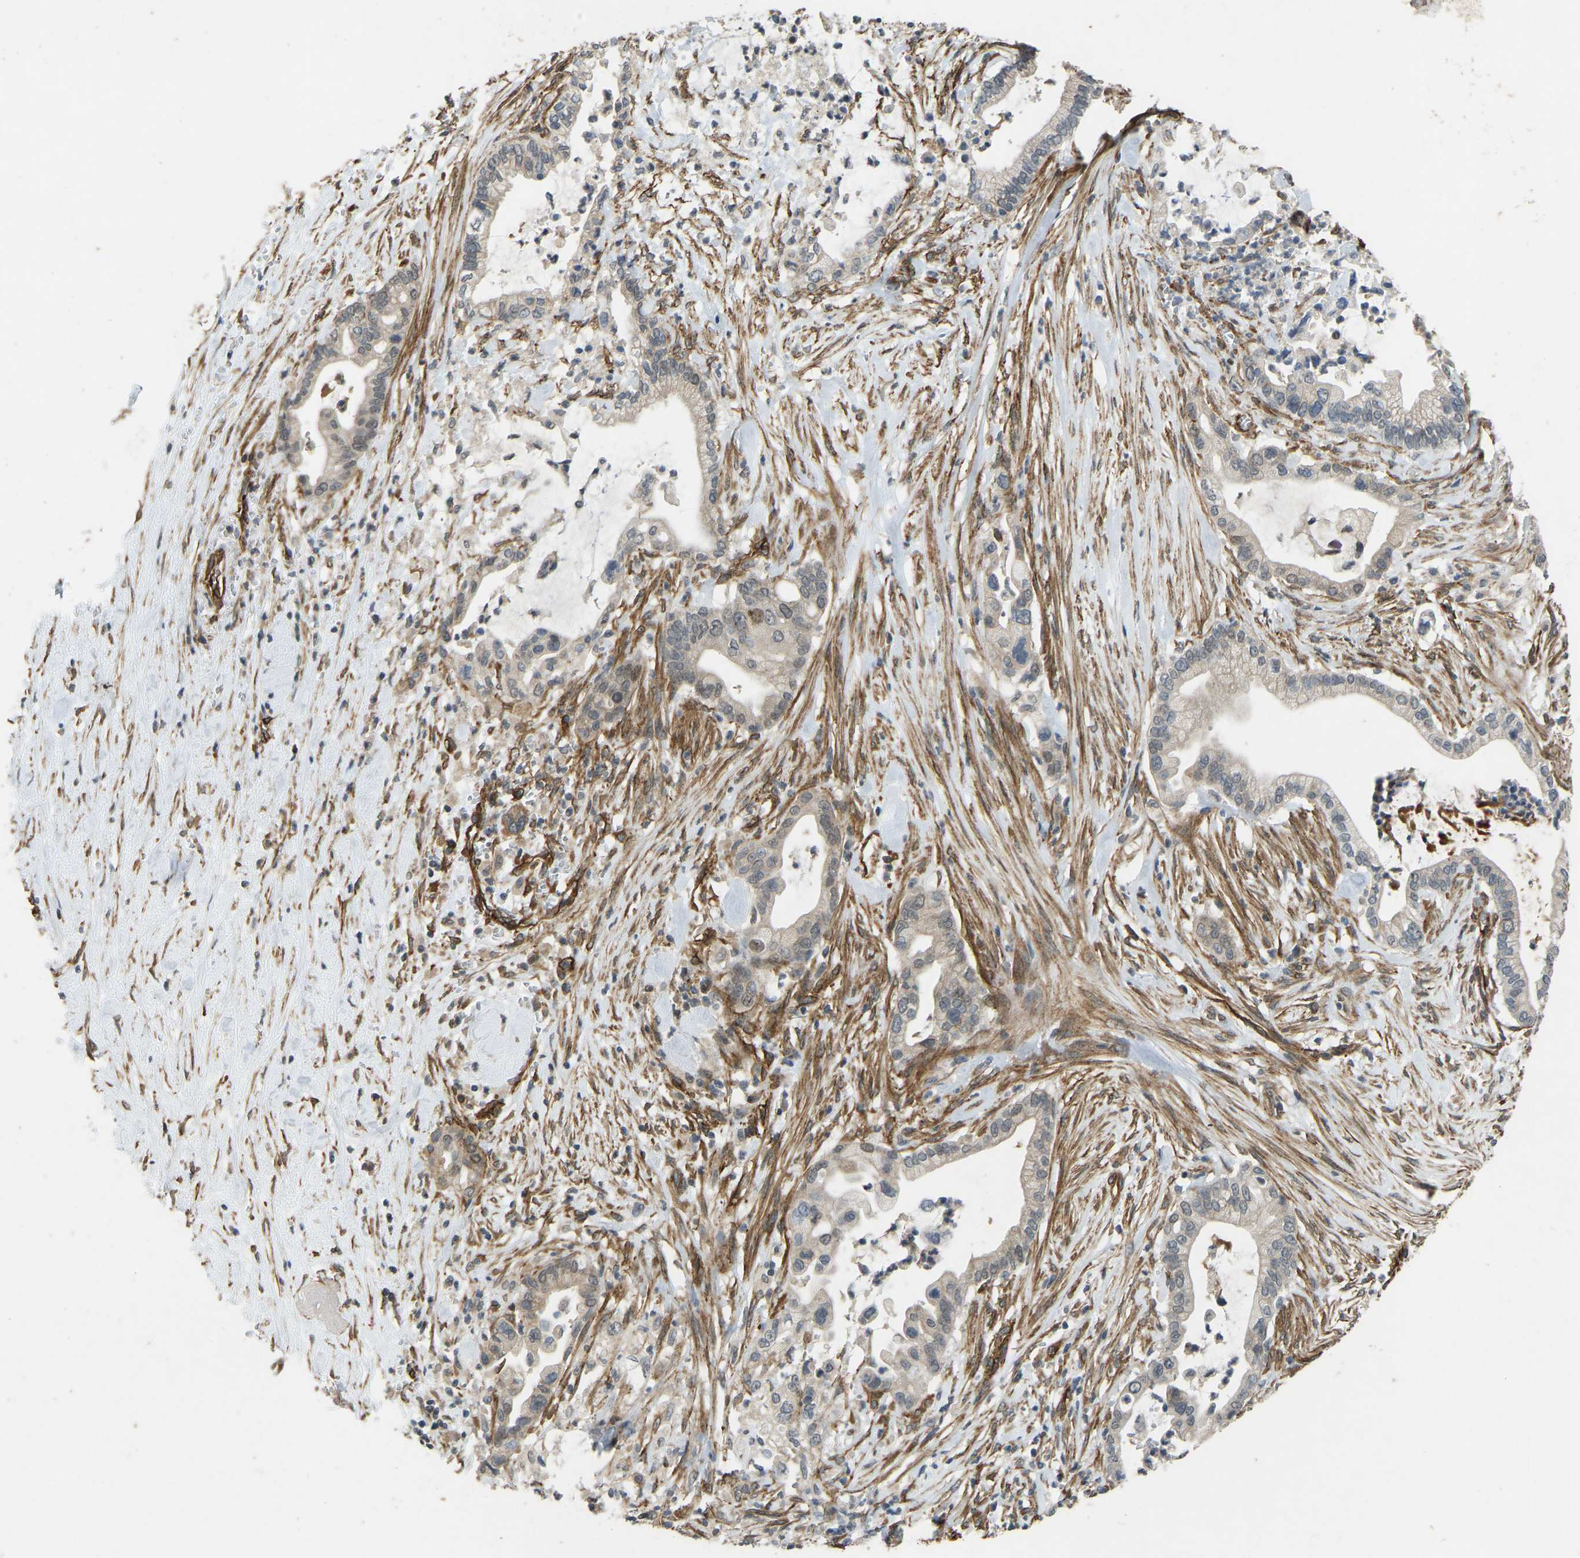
{"staining": {"intensity": "weak", "quantity": "25%-75%", "location": "cytoplasmic/membranous"}, "tissue": "pancreatic cancer", "cell_type": "Tumor cells", "image_type": "cancer", "snomed": [{"axis": "morphology", "description": "Adenocarcinoma, NOS"}, {"axis": "topography", "description": "Pancreas"}], "caption": "Human pancreatic cancer stained with a brown dye shows weak cytoplasmic/membranous positive positivity in approximately 25%-75% of tumor cells.", "gene": "NMB", "patient": {"sex": "male", "age": 69}}